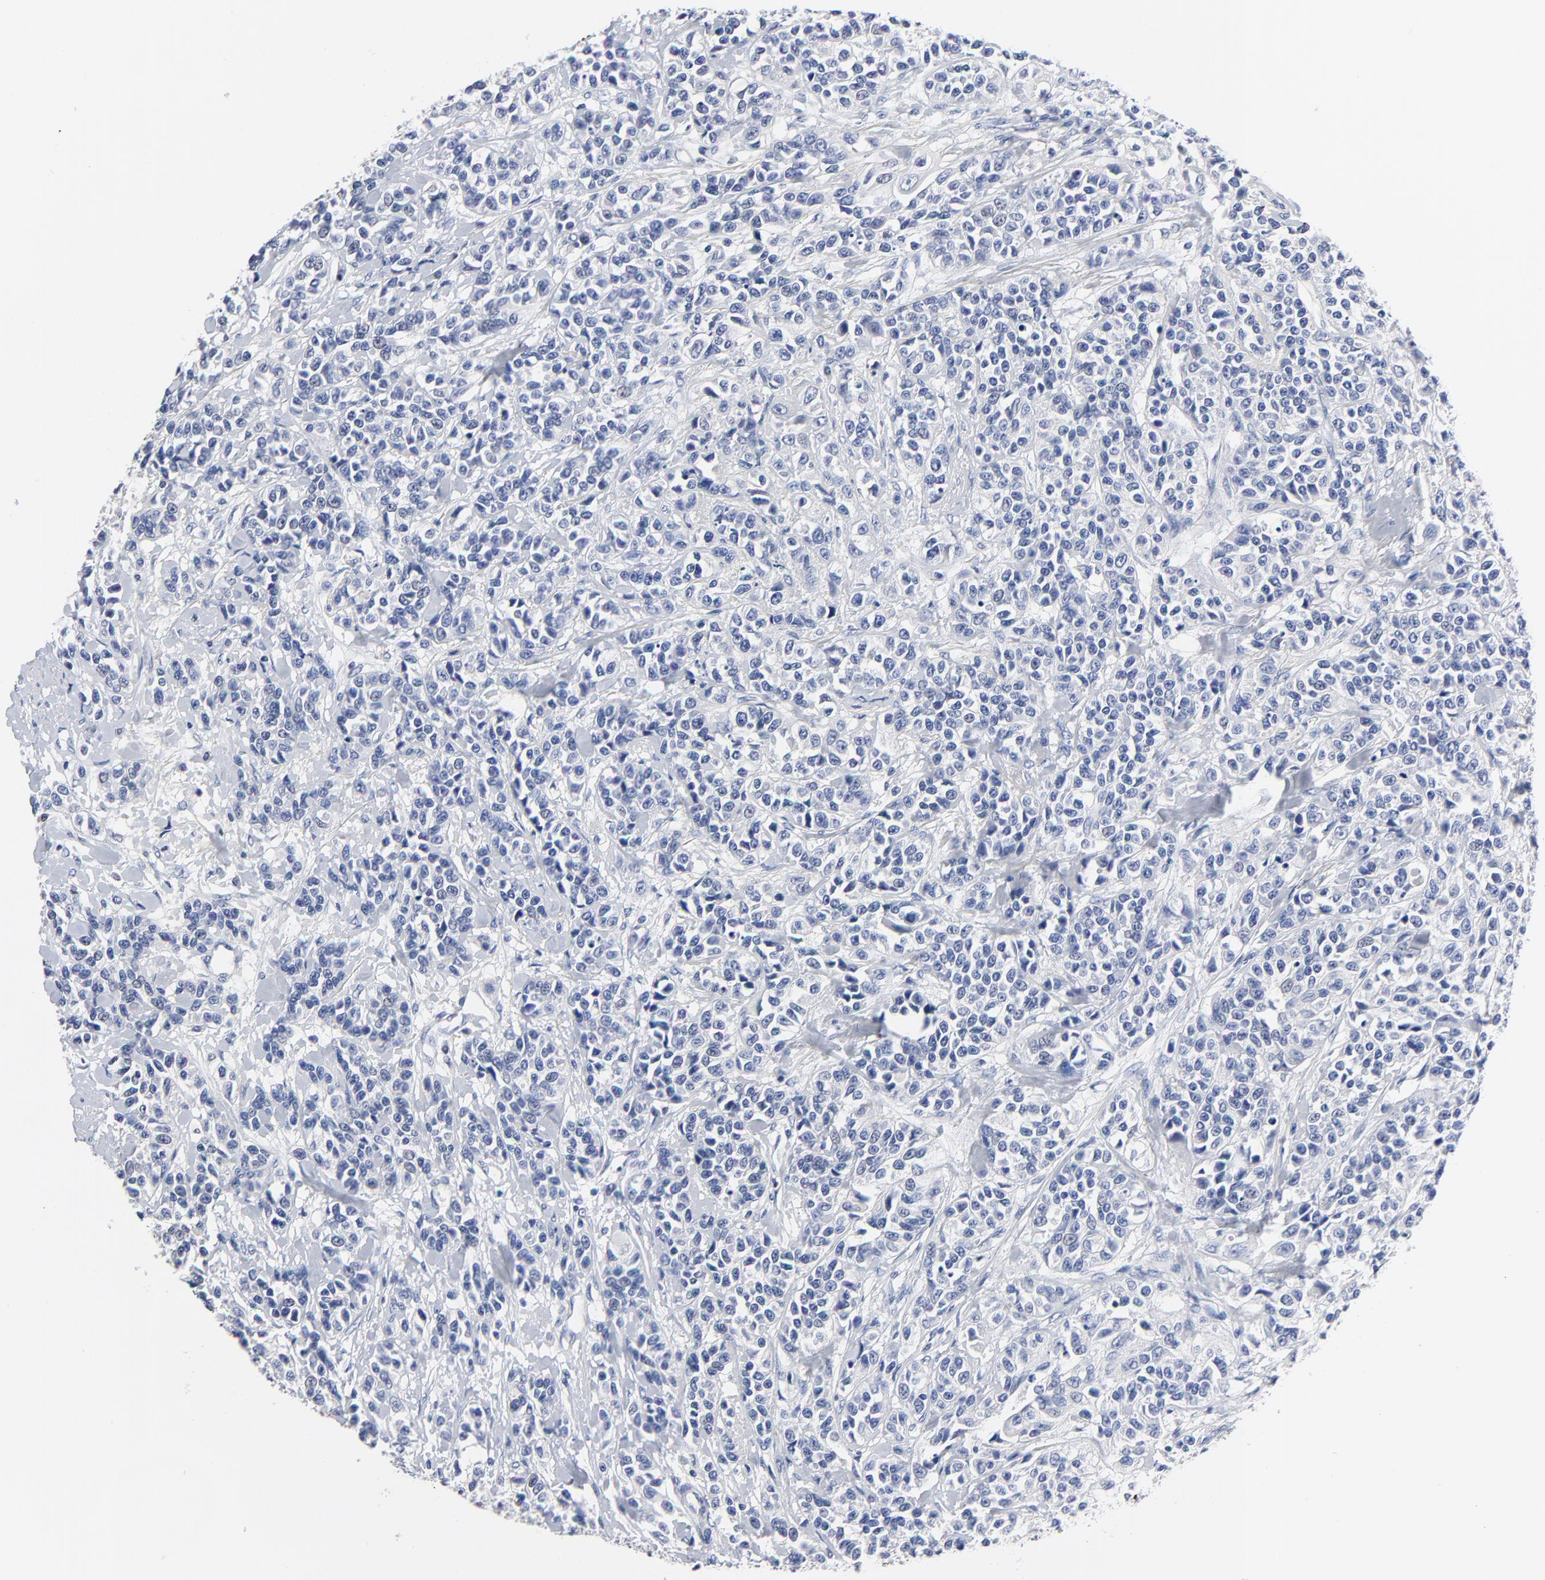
{"staining": {"intensity": "negative", "quantity": "none", "location": "none"}, "tissue": "urothelial cancer", "cell_type": "Tumor cells", "image_type": "cancer", "snomed": [{"axis": "morphology", "description": "Urothelial carcinoma, High grade"}, {"axis": "topography", "description": "Urinary bladder"}], "caption": "High-grade urothelial carcinoma stained for a protein using immunohistochemistry (IHC) demonstrates no expression tumor cells.", "gene": "AADAC", "patient": {"sex": "female", "age": 81}}